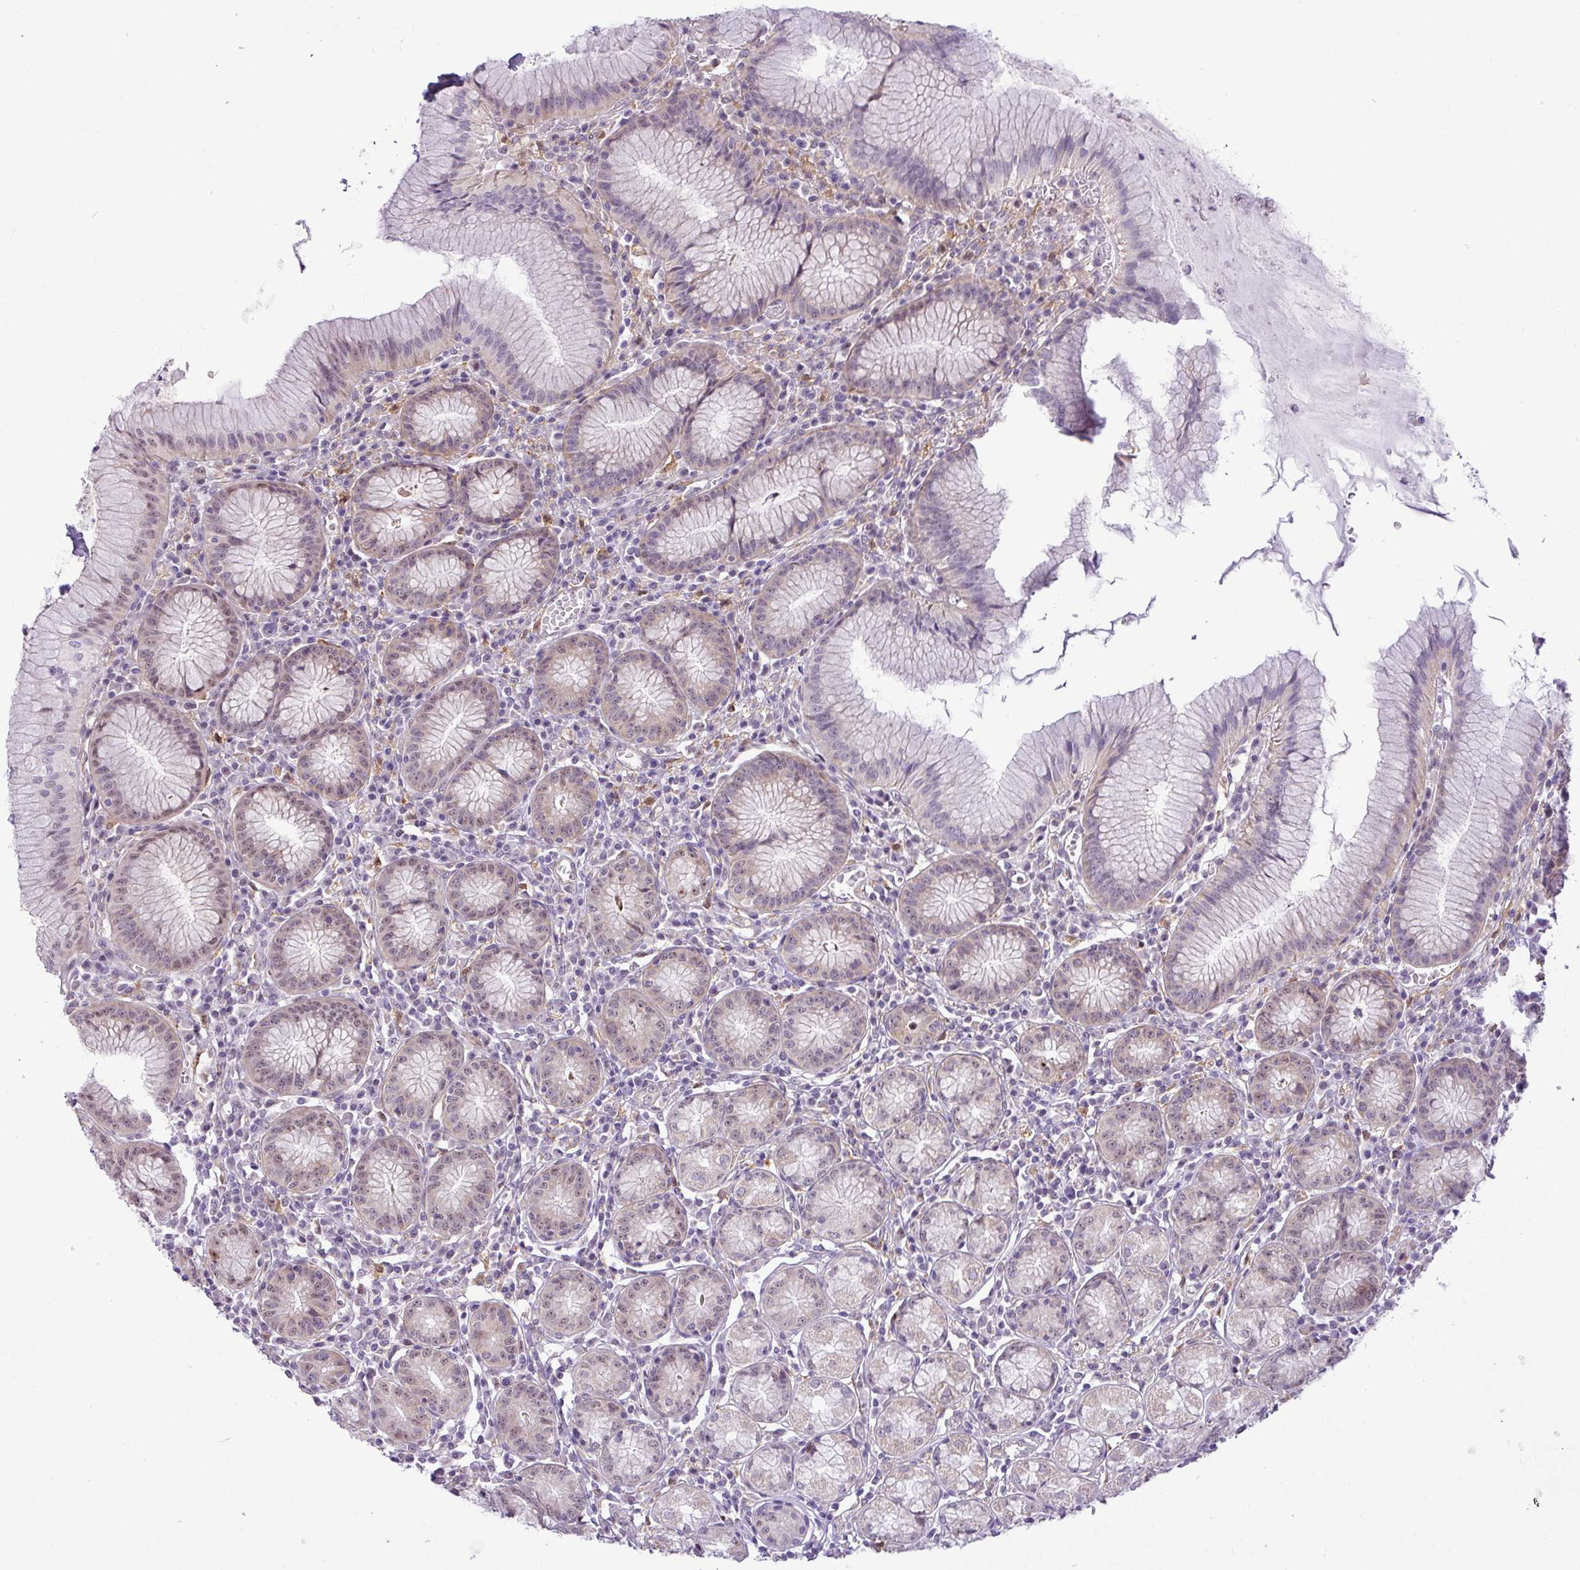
{"staining": {"intensity": "moderate", "quantity": "25%-75%", "location": "cytoplasmic/membranous,nuclear"}, "tissue": "stomach", "cell_type": "Glandular cells", "image_type": "normal", "snomed": [{"axis": "morphology", "description": "Normal tissue, NOS"}, {"axis": "topography", "description": "Stomach"}], "caption": "Normal stomach reveals moderate cytoplasmic/membranous,nuclear positivity in approximately 25%-75% of glandular cells, visualized by immunohistochemistry. (DAB (3,3'-diaminobenzidine) = brown stain, brightfield microscopy at high magnification).", "gene": "MAK16", "patient": {"sex": "male", "age": 55}}